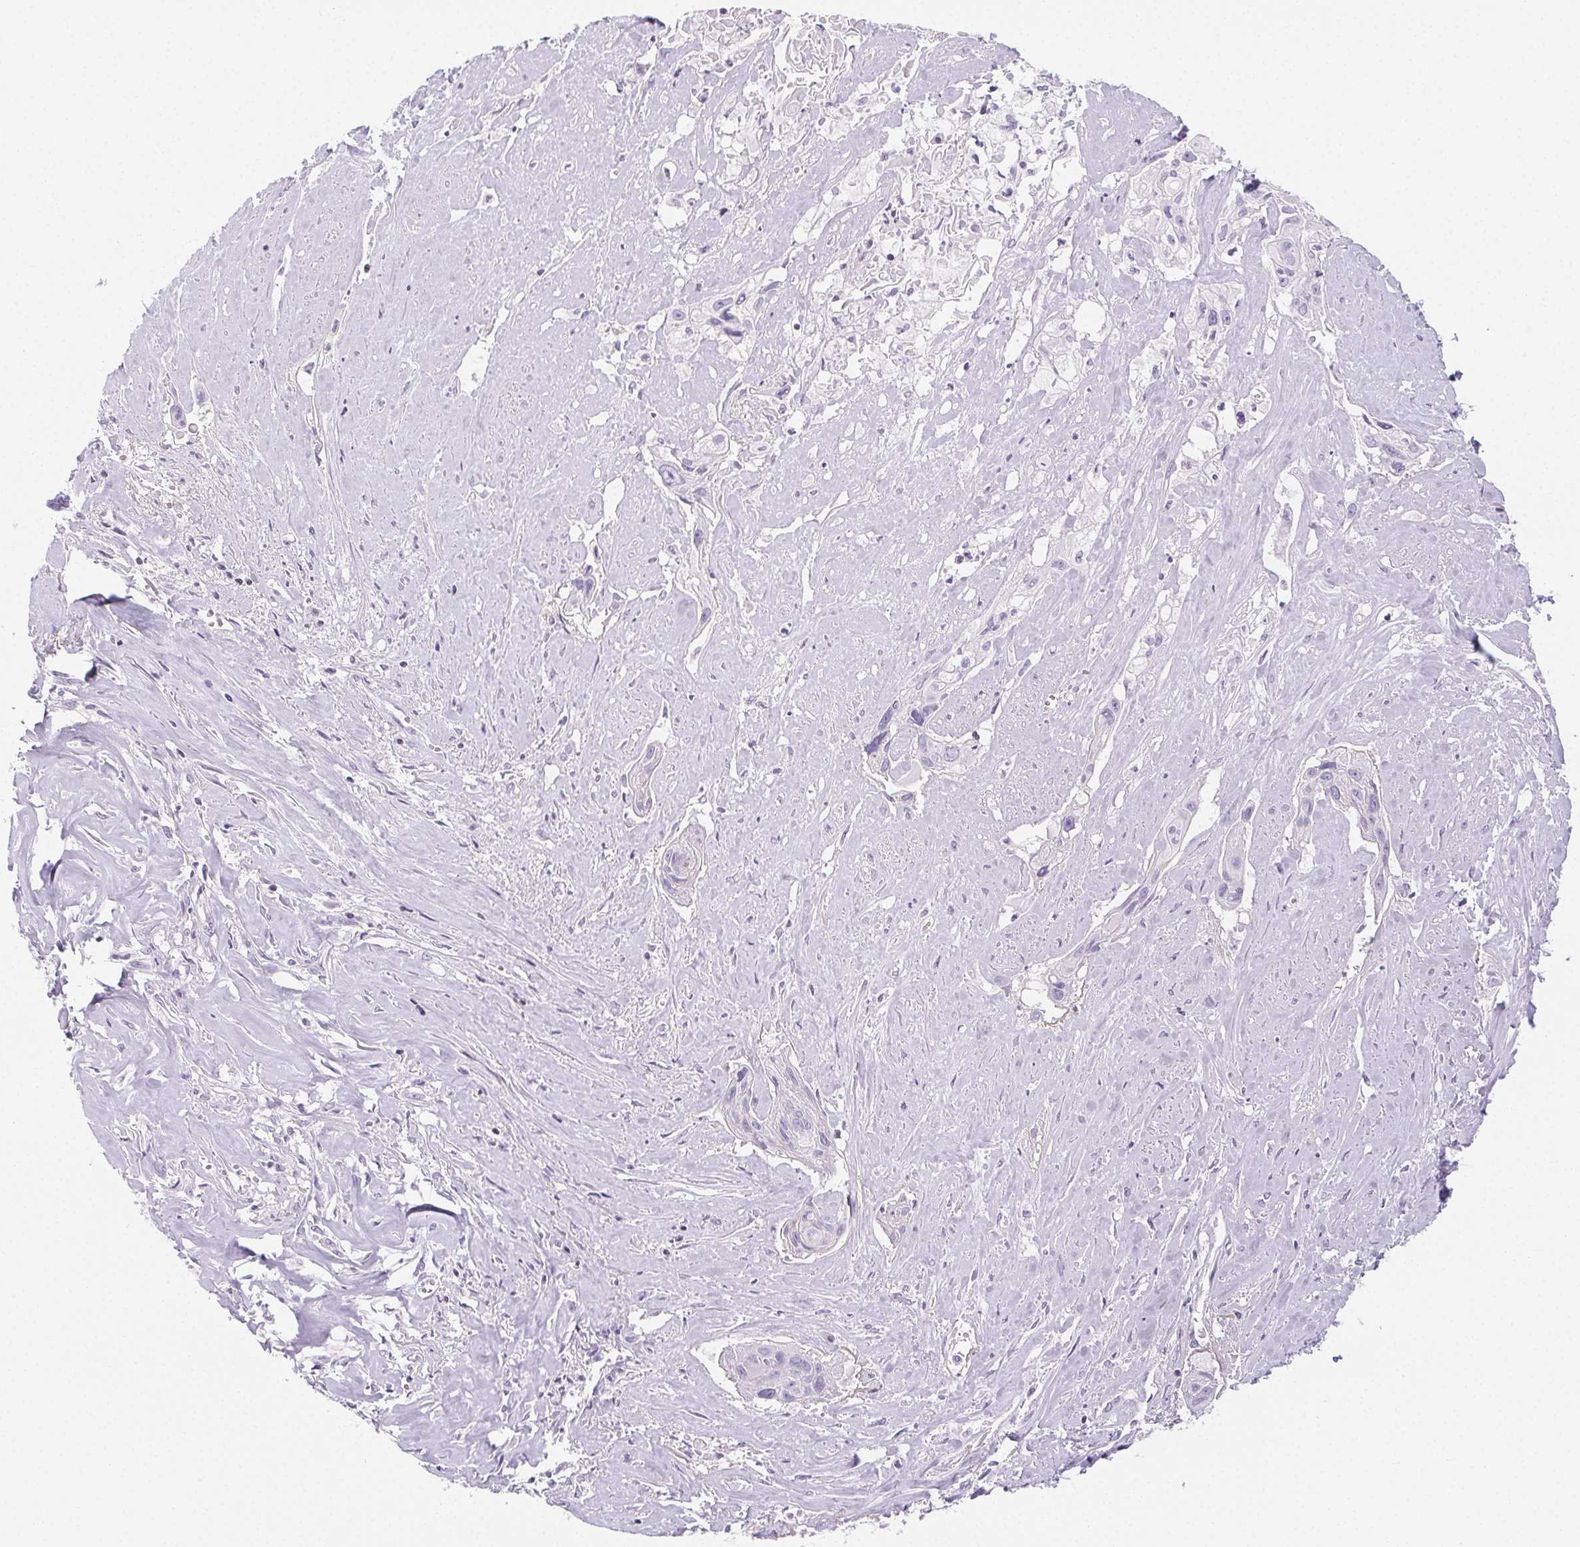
{"staining": {"intensity": "negative", "quantity": "none", "location": "none"}, "tissue": "cervical cancer", "cell_type": "Tumor cells", "image_type": "cancer", "snomed": [{"axis": "morphology", "description": "Squamous cell carcinoma, NOS"}, {"axis": "topography", "description": "Cervix"}], "caption": "Tumor cells are negative for brown protein staining in cervical squamous cell carcinoma. (DAB (3,3'-diaminobenzidine) immunohistochemistry visualized using brightfield microscopy, high magnification).", "gene": "BEND2", "patient": {"sex": "female", "age": 49}}